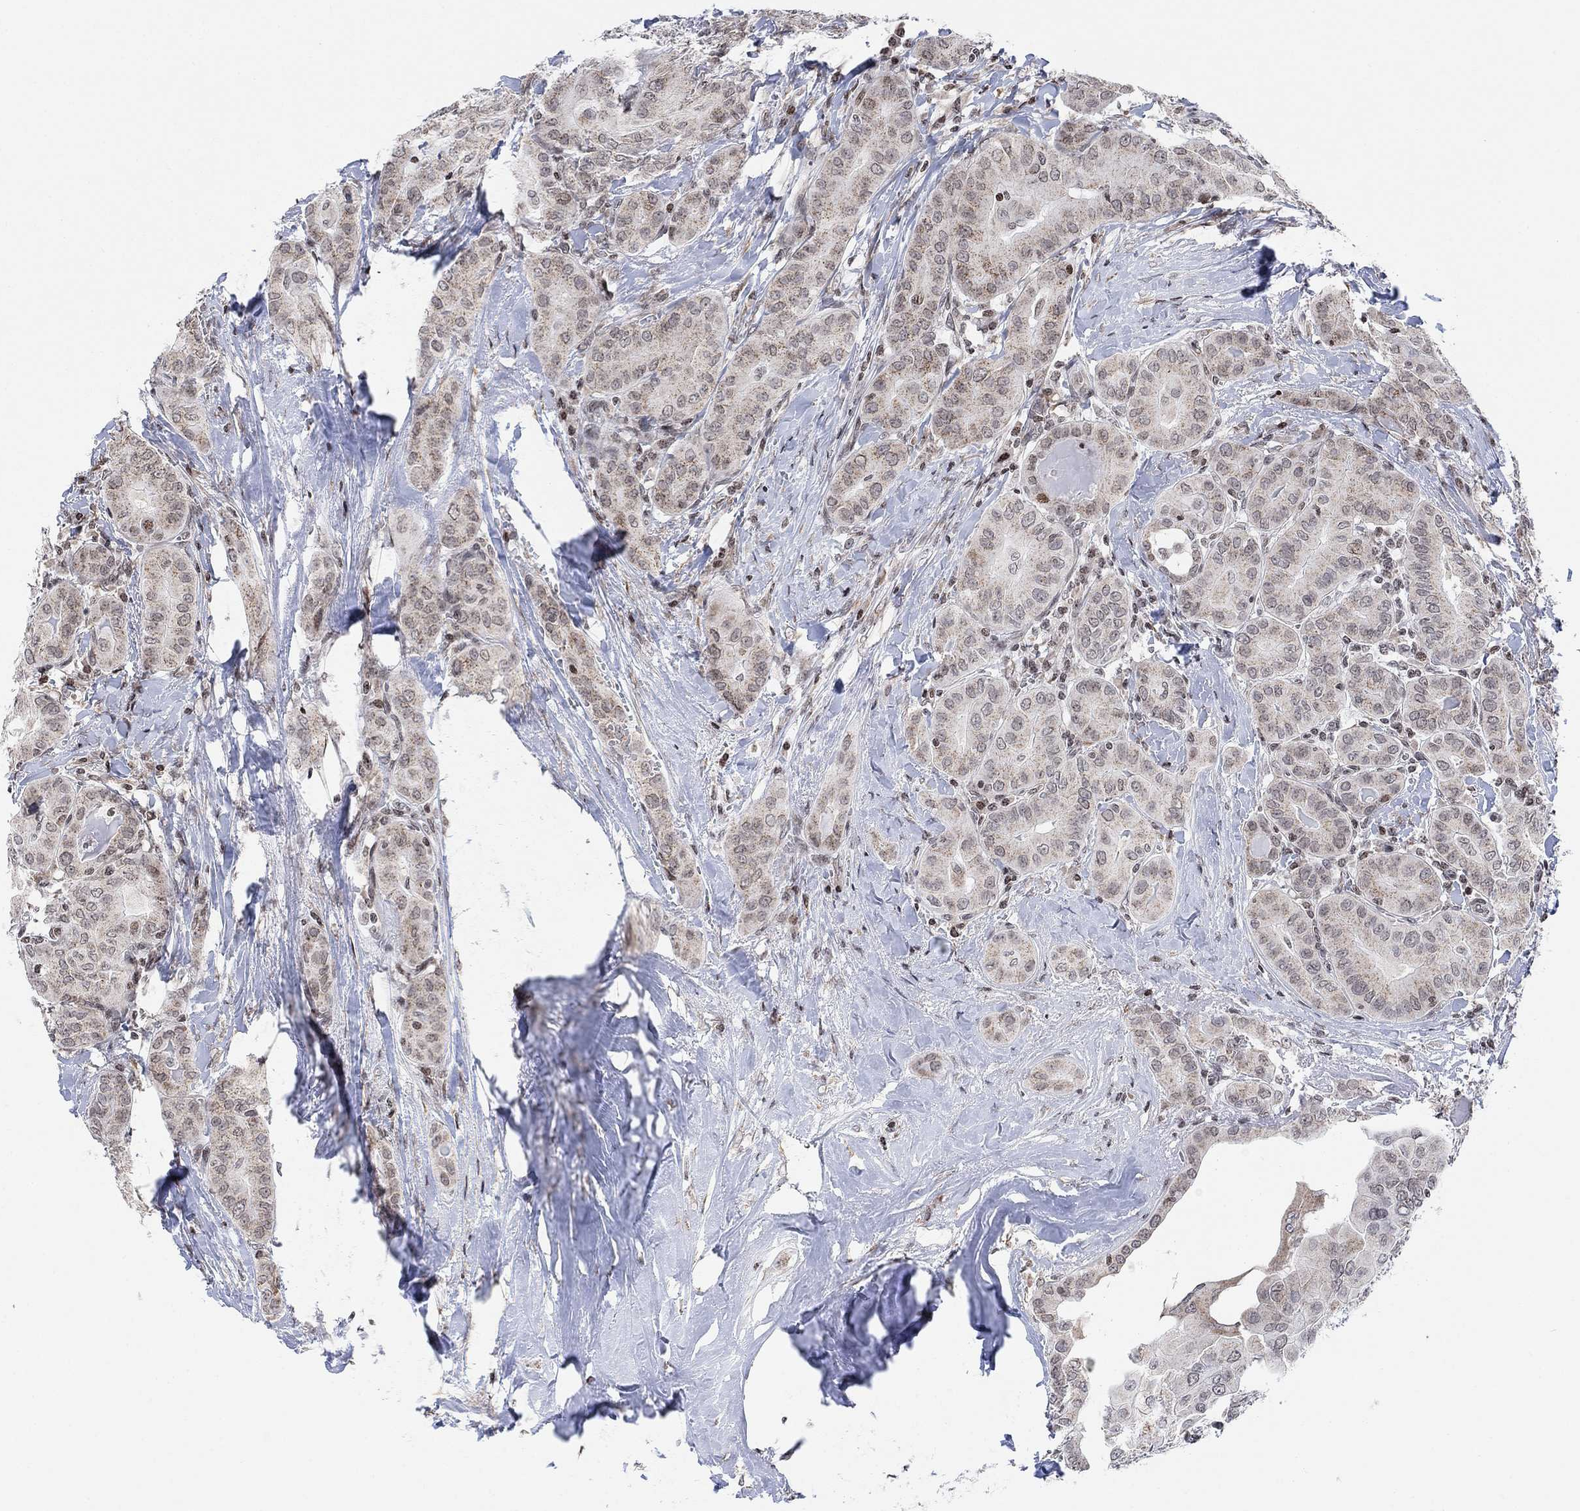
{"staining": {"intensity": "moderate", "quantity": "<25%", "location": "cytoplasmic/membranous"}, "tissue": "thyroid cancer", "cell_type": "Tumor cells", "image_type": "cancer", "snomed": [{"axis": "morphology", "description": "Papillary adenocarcinoma, NOS"}, {"axis": "topography", "description": "Thyroid gland"}], "caption": "High-magnification brightfield microscopy of thyroid cancer (papillary adenocarcinoma) stained with DAB (3,3'-diaminobenzidine) (brown) and counterstained with hematoxylin (blue). tumor cells exhibit moderate cytoplasmic/membranous staining is identified in approximately<25% of cells.", "gene": "ABHD14A", "patient": {"sex": "female", "age": 37}}